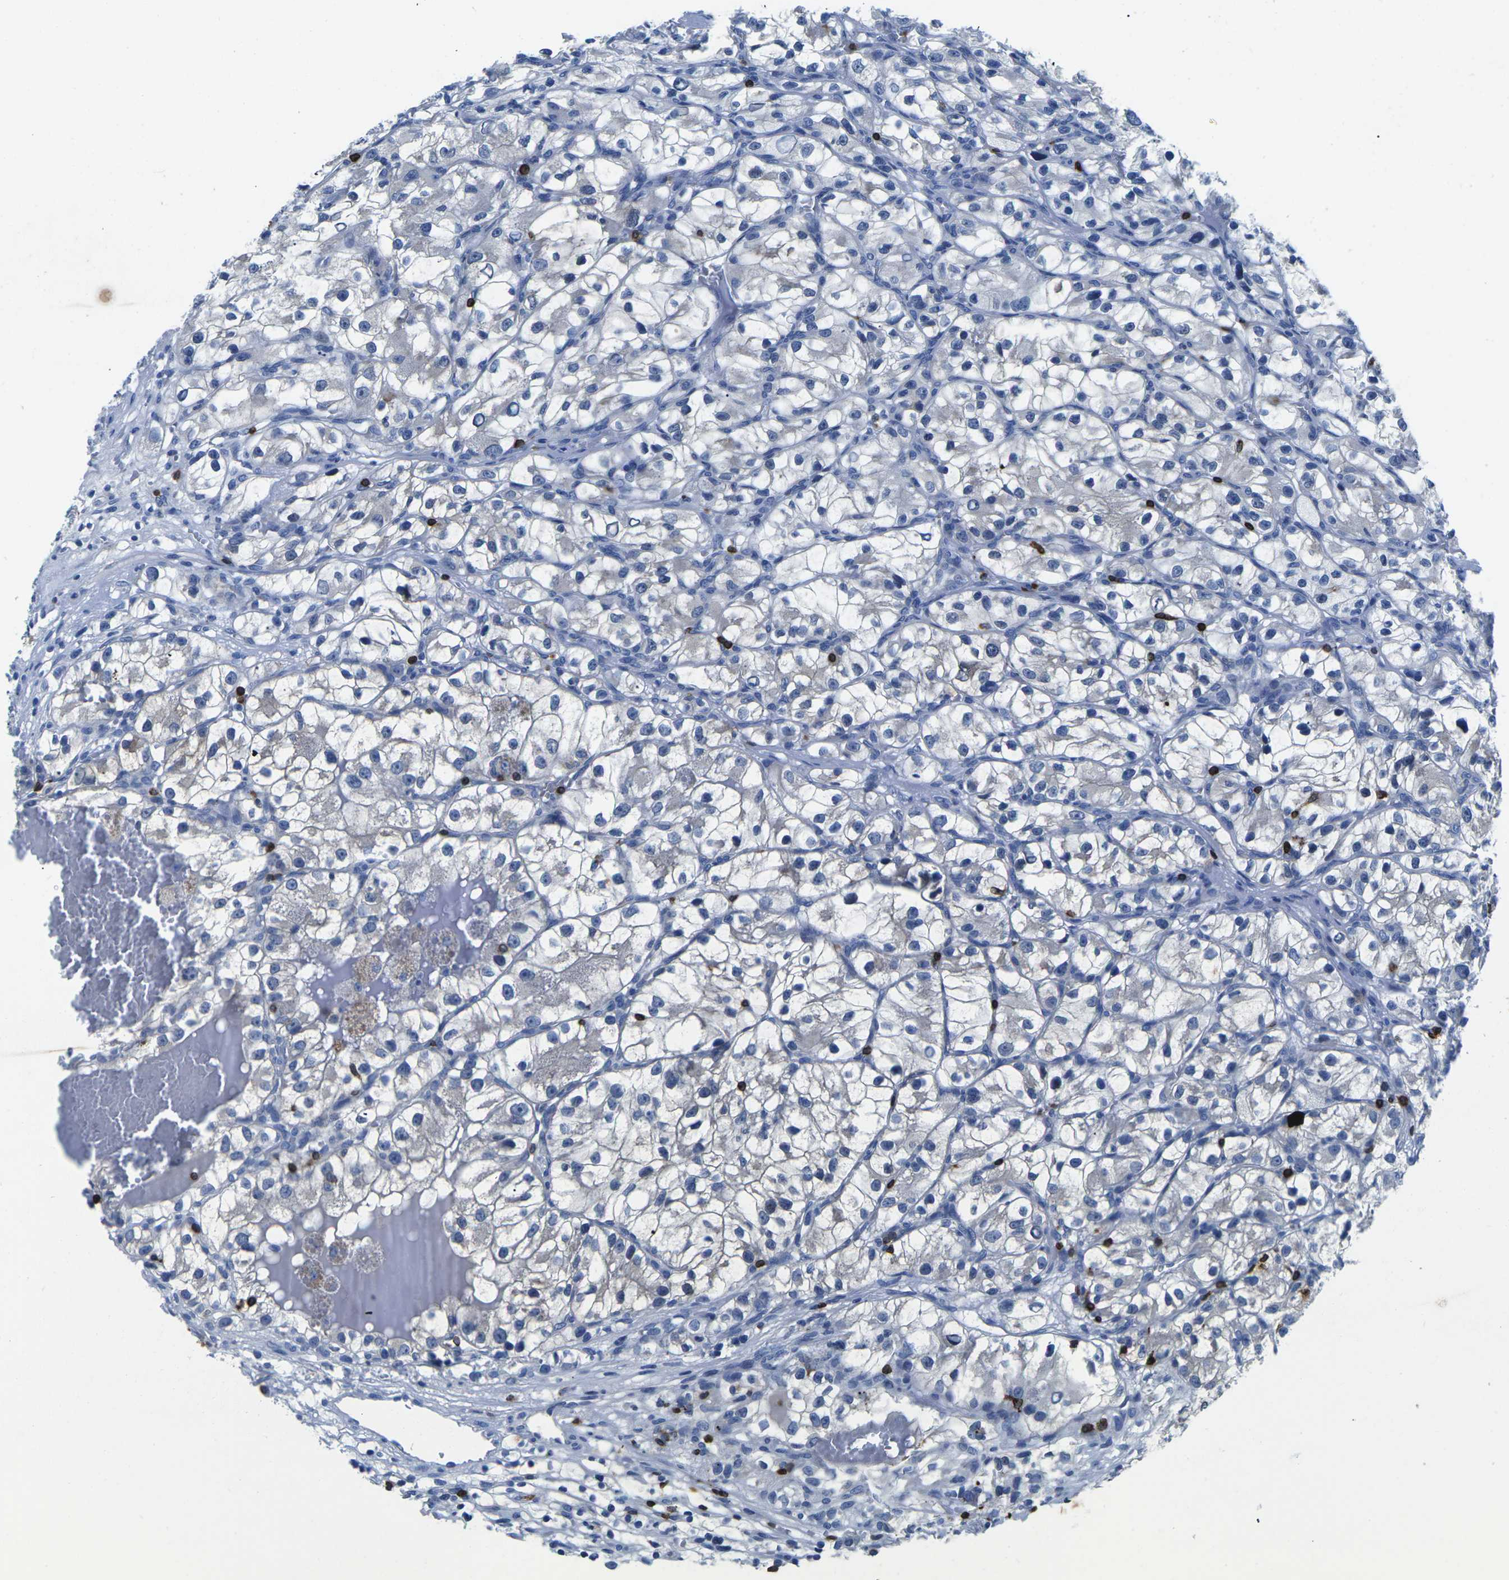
{"staining": {"intensity": "negative", "quantity": "none", "location": "none"}, "tissue": "renal cancer", "cell_type": "Tumor cells", "image_type": "cancer", "snomed": [{"axis": "morphology", "description": "Adenocarcinoma, NOS"}, {"axis": "topography", "description": "Kidney"}], "caption": "DAB (3,3'-diaminobenzidine) immunohistochemical staining of human renal cancer exhibits no significant expression in tumor cells.", "gene": "CTSW", "patient": {"sex": "female", "age": 57}}